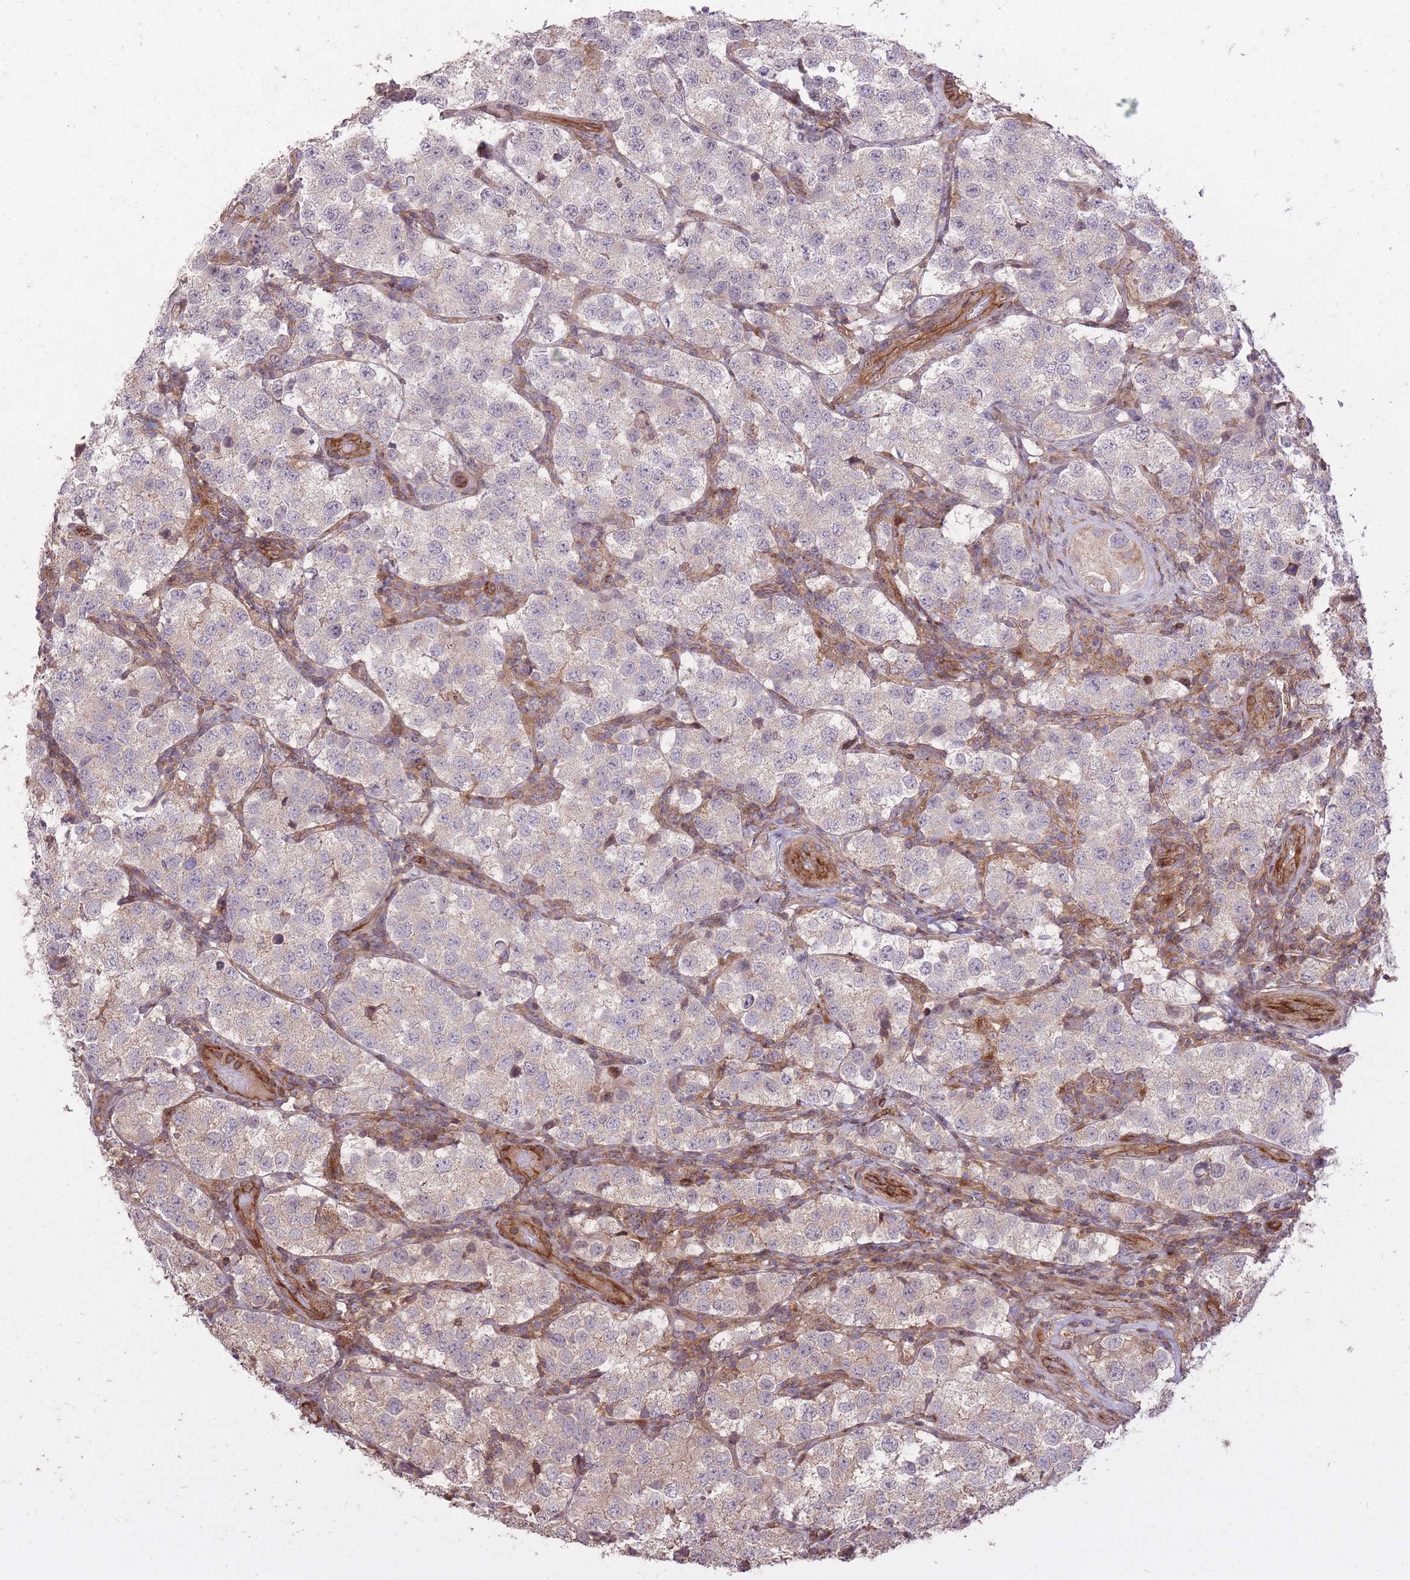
{"staining": {"intensity": "negative", "quantity": "none", "location": "none"}, "tissue": "testis cancer", "cell_type": "Tumor cells", "image_type": "cancer", "snomed": [{"axis": "morphology", "description": "Seminoma, NOS"}, {"axis": "topography", "description": "Testis"}], "caption": "Immunohistochemistry (IHC) histopathology image of human testis seminoma stained for a protein (brown), which demonstrates no expression in tumor cells. (Immunohistochemistry (IHC), brightfield microscopy, high magnification).", "gene": "PLD1", "patient": {"sex": "male", "age": 34}}